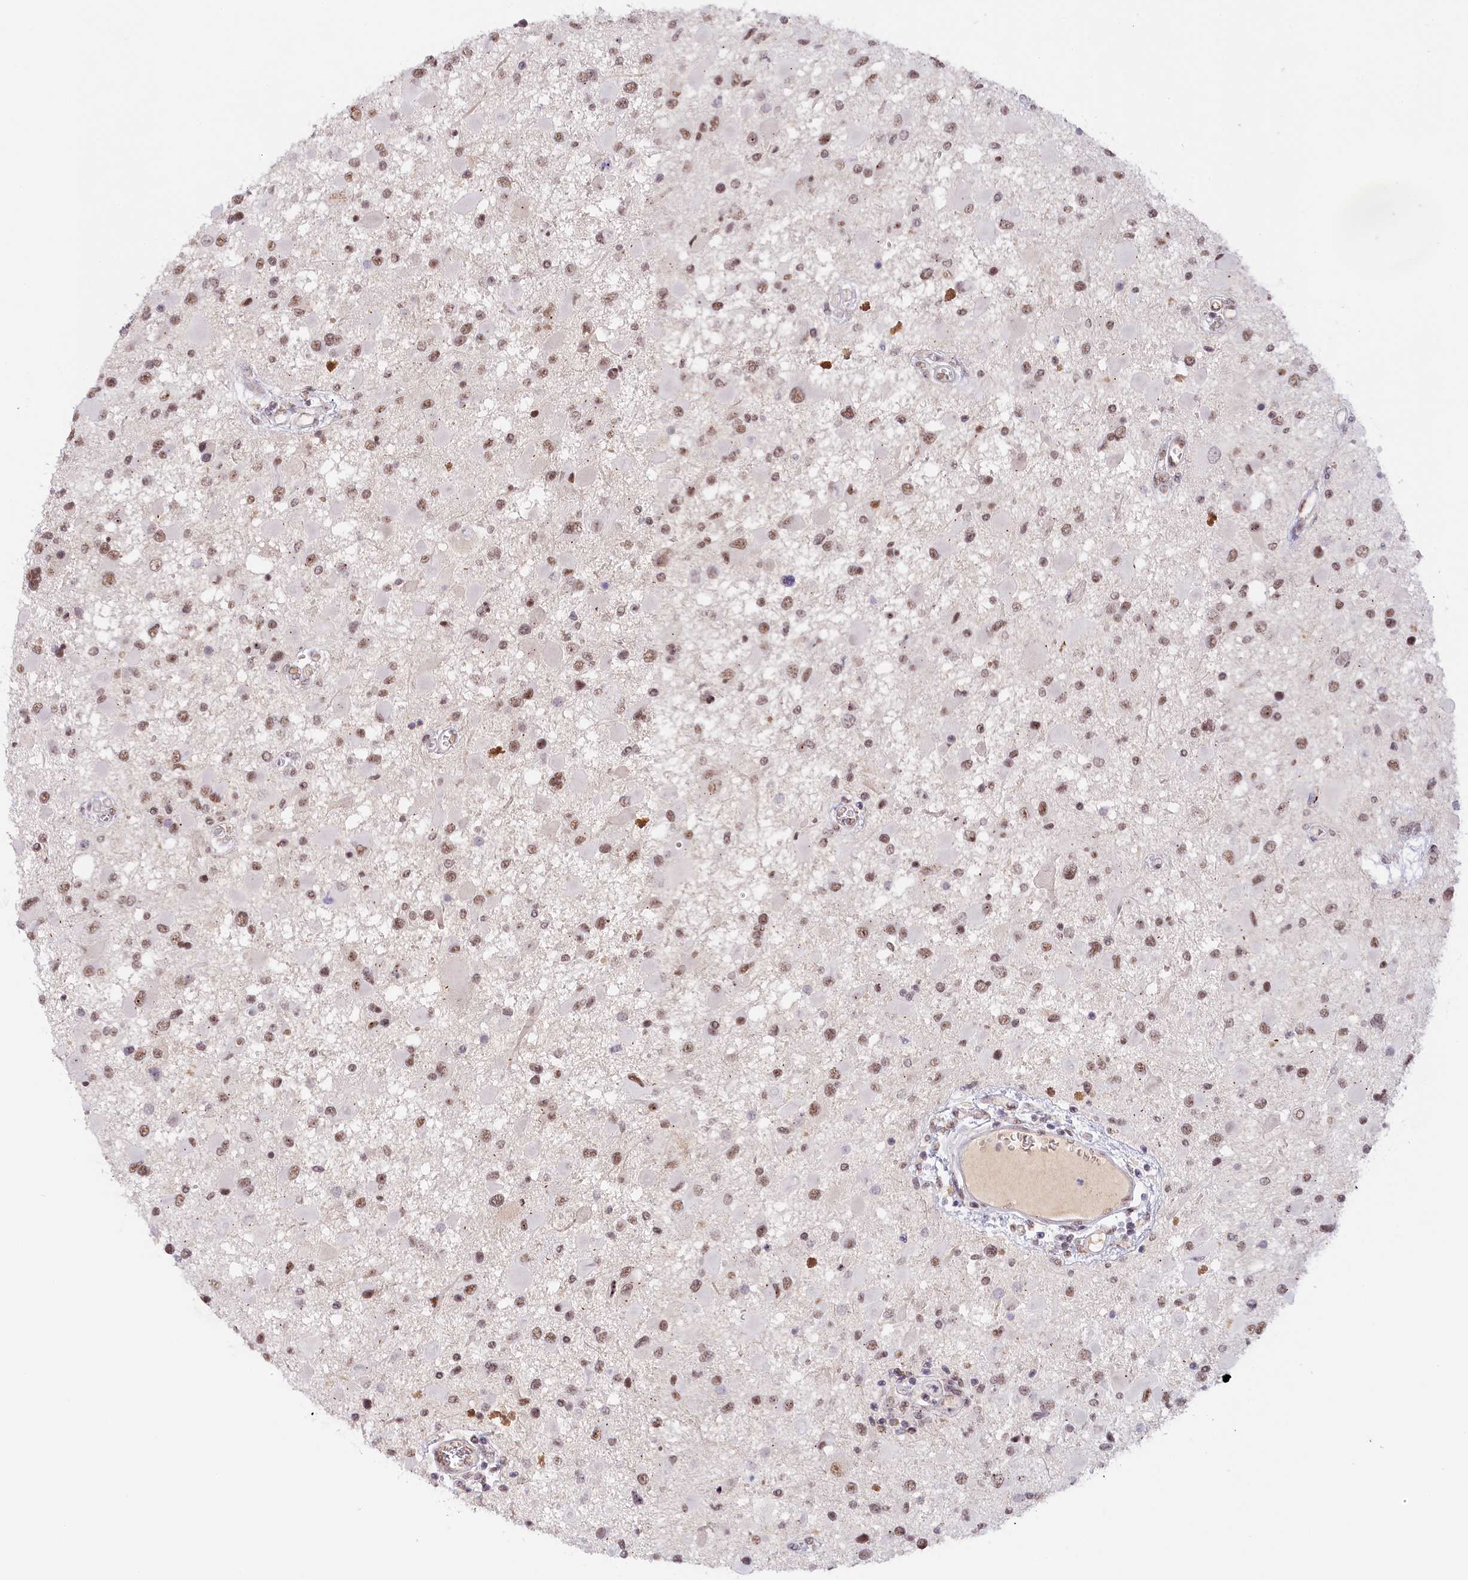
{"staining": {"intensity": "moderate", "quantity": ">75%", "location": "nuclear"}, "tissue": "glioma", "cell_type": "Tumor cells", "image_type": "cancer", "snomed": [{"axis": "morphology", "description": "Glioma, malignant, High grade"}, {"axis": "topography", "description": "Brain"}], "caption": "Human glioma stained for a protein (brown) exhibits moderate nuclear positive positivity in about >75% of tumor cells.", "gene": "SEC31B", "patient": {"sex": "male", "age": 53}}